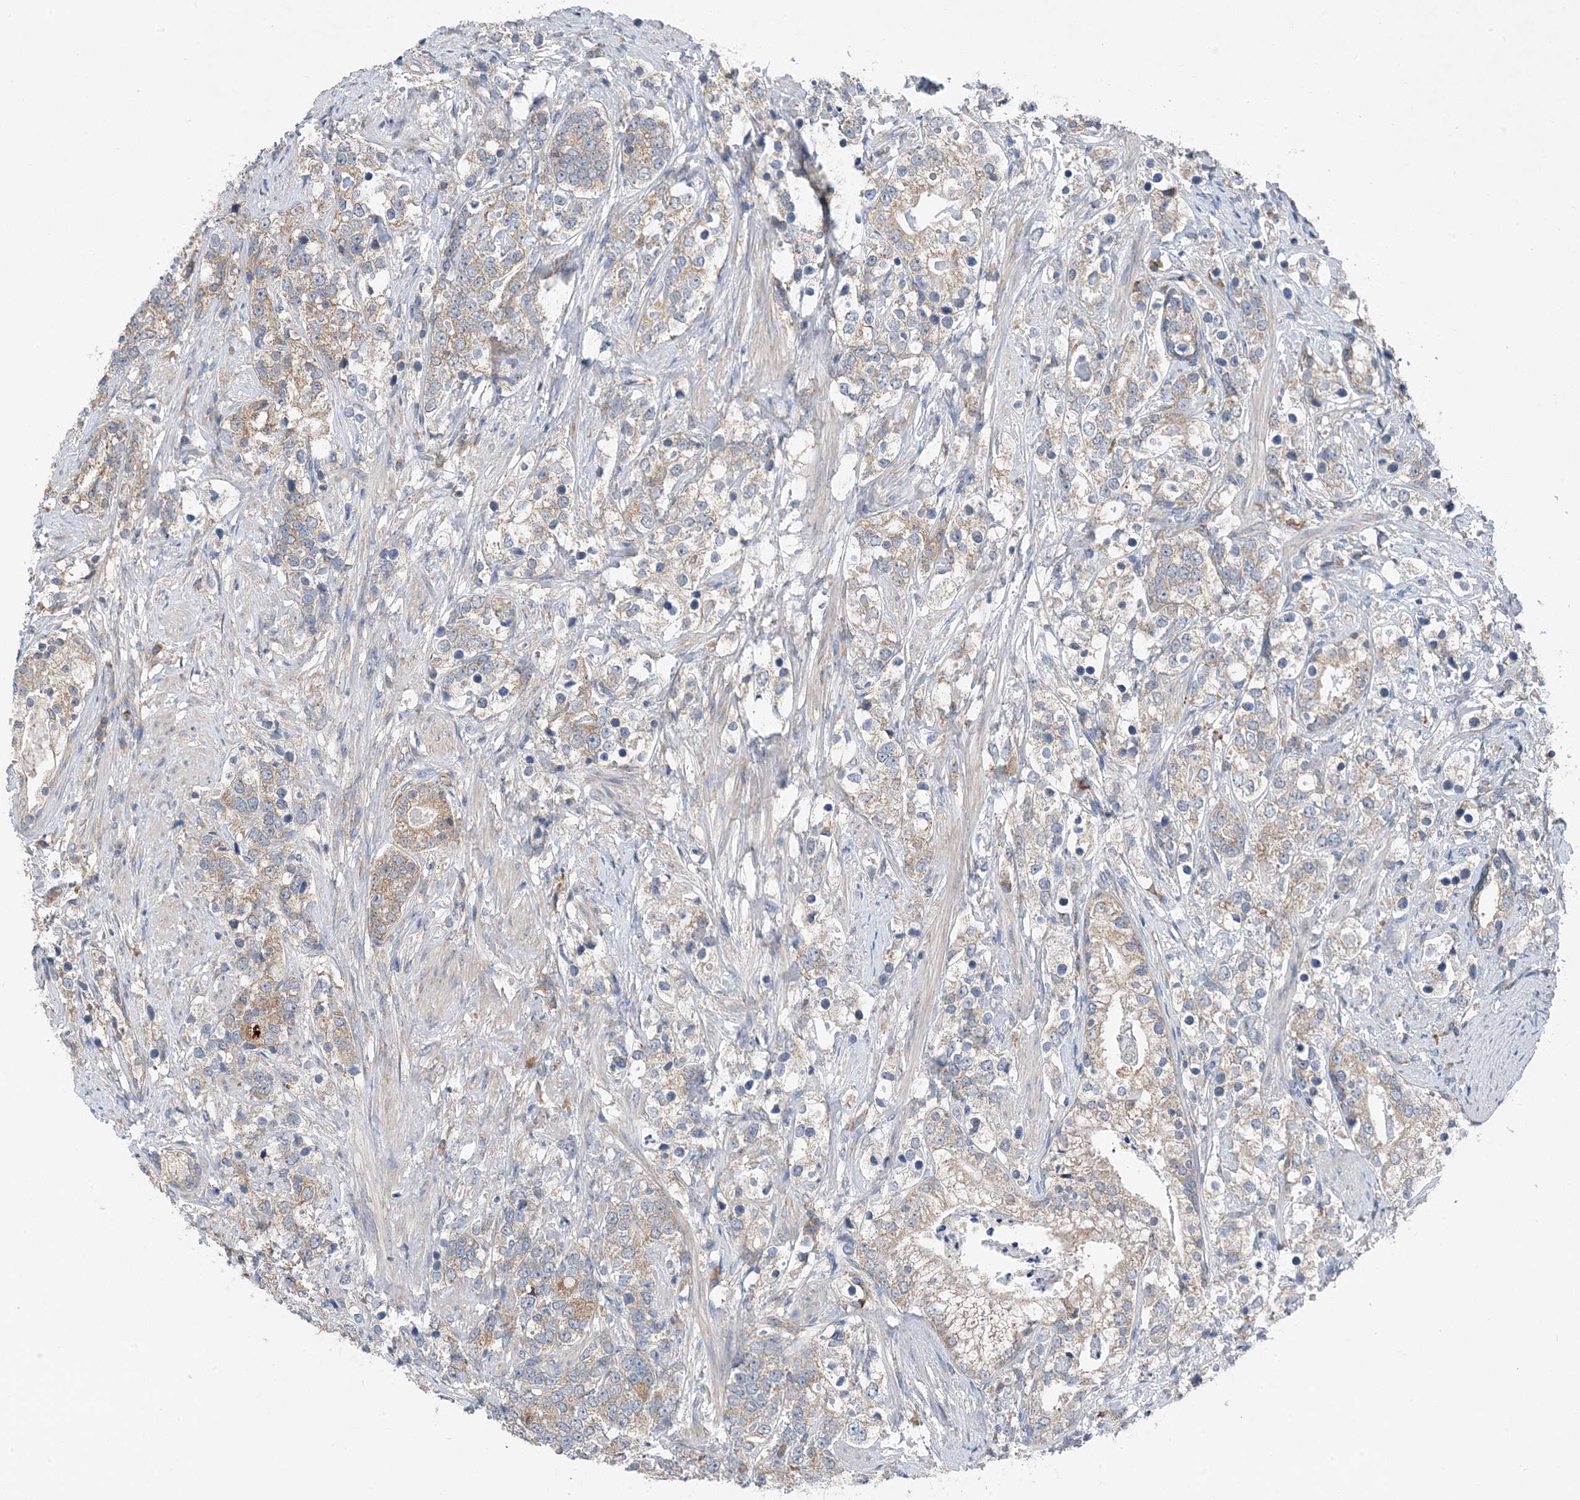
{"staining": {"intensity": "moderate", "quantity": "25%-75%", "location": "cytoplasmic/membranous"}, "tissue": "prostate cancer", "cell_type": "Tumor cells", "image_type": "cancer", "snomed": [{"axis": "morphology", "description": "Adenocarcinoma, High grade"}, {"axis": "topography", "description": "Prostate"}], "caption": "Protein staining of prostate cancer tissue demonstrates moderate cytoplasmic/membranous positivity in approximately 25%-75% of tumor cells. Immunohistochemistry (ihc) stains the protein of interest in brown and the nuclei are stained blue.", "gene": "DHX30", "patient": {"sex": "male", "age": 69}}